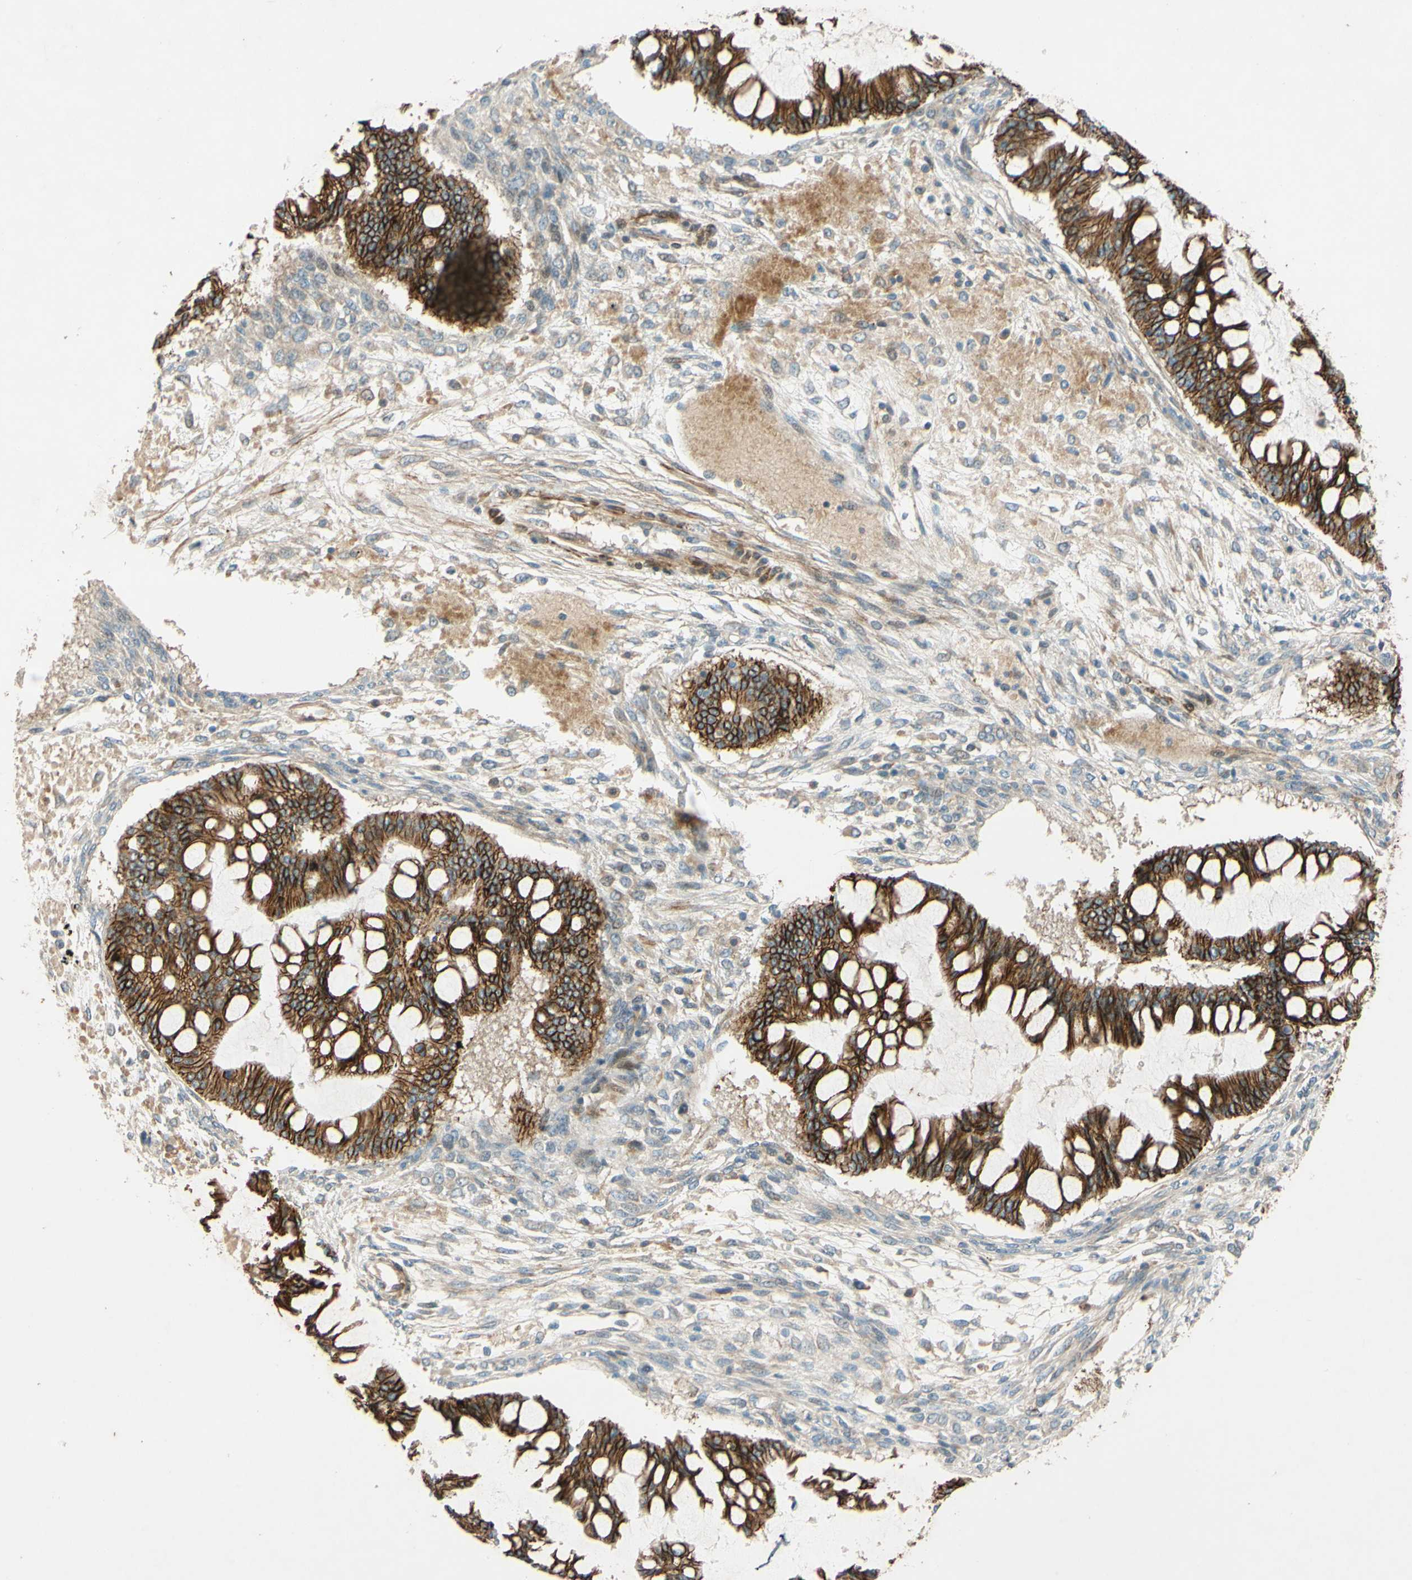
{"staining": {"intensity": "strong", "quantity": ">75%", "location": "cytoplasmic/membranous"}, "tissue": "ovarian cancer", "cell_type": "Tumor cells", "image_type": "cancer", "snomed": [{"axis": "morphology", "description": "Cystadenocarcinoma, mucinous, NOS"}, {"axis": "topography", "description": "Ovary"}], "caption": "A photomicrograph of human mucinous cystadenocarcinoma (ovarian) stained for a protein shows strong cytoplasmic/membranous brown staining in tumor cells.", "gene": "ADAM17", "patient": {"sex": "female", "age": 73}}